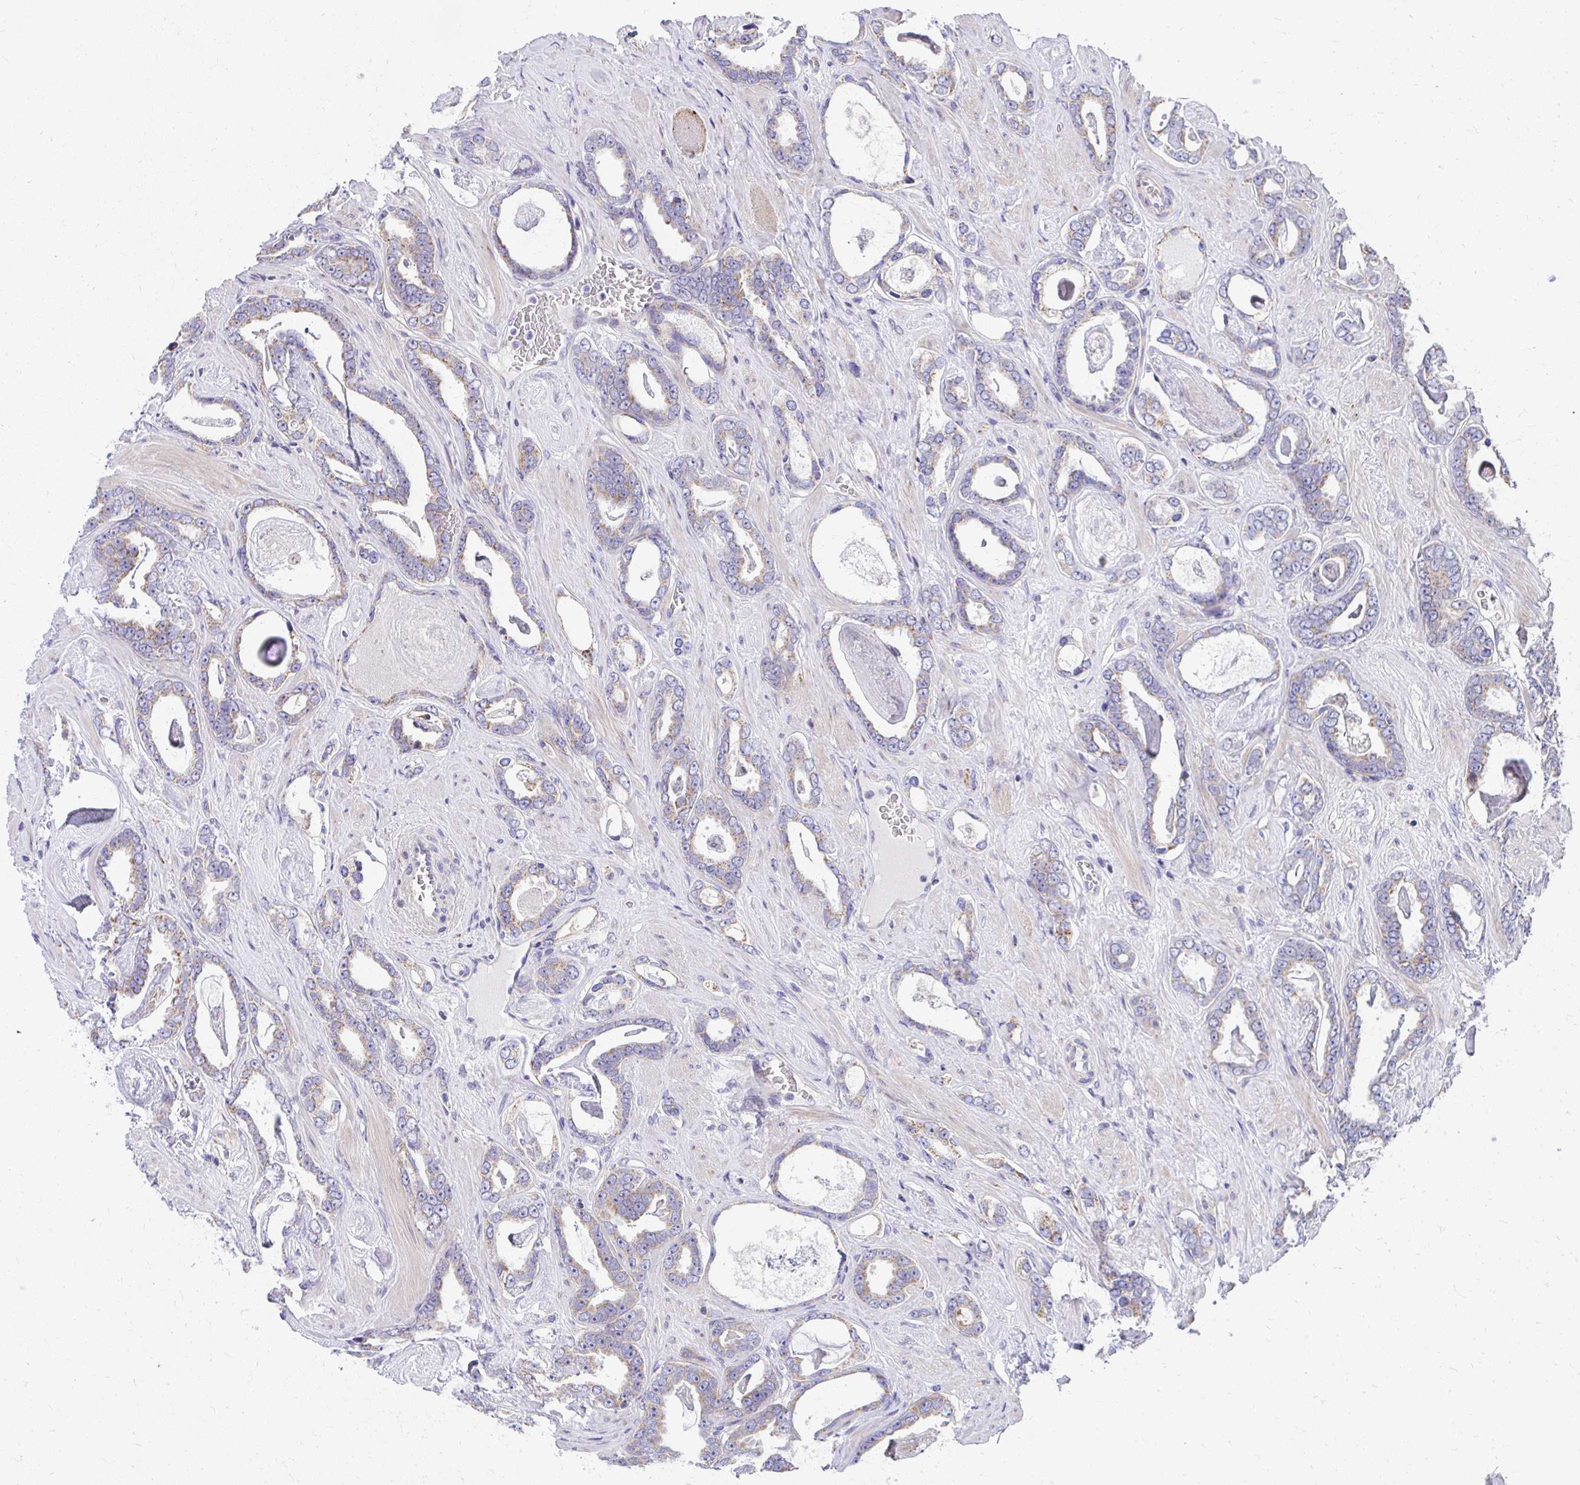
{"staining": {"intensity": "weak", "quantity": "25%-75%", "location": "cytoplasmic/membranous"}, "tissue": "prostate cancer", "cell_type": "Tumor cells", "image_type": "cancer", "snomed": [{"axis": "morphology", "description": "Adenocarcinoma, High grade"}, {"axis": "topography", "description": "Prostate"}], "caption": "Human adenocarcinoma (high-grade) (prostate) stained with a brown dye exhibits weak cytoplasmic/membranous positive positivity in approximately 25%-75% of tumor cells.", "gene": "IL37", "patient": {"sex": "male", "age": 63}}